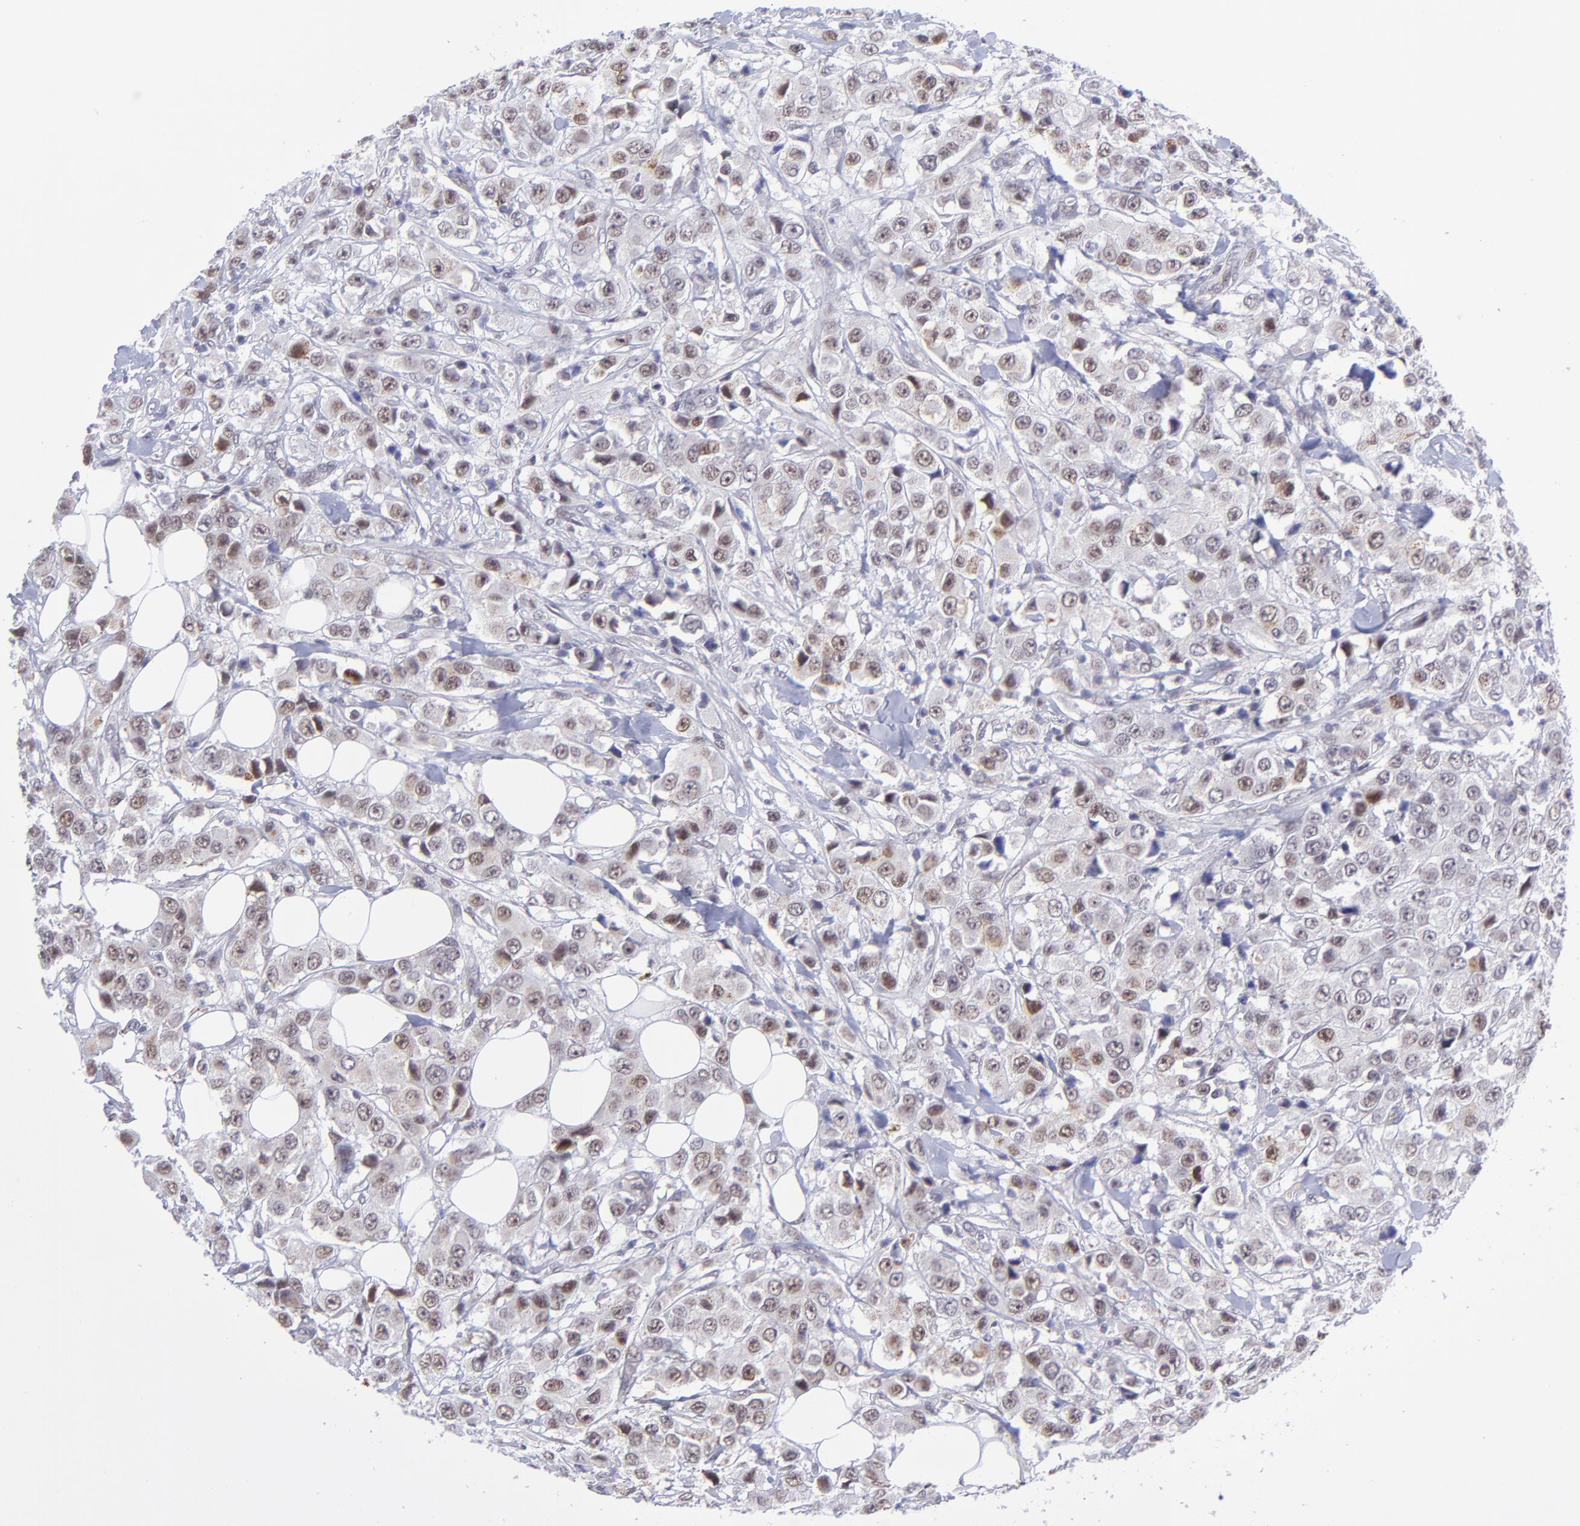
{"staining": {"intensity": "moderate", "quantity": "25%-75%", "location": "nuclear"}, "tissue": "breast cancer", "cell_type": "Tumor cells", "image_type": "cancer", "snomed": [{"axis": "morphology", "description": "Duct carcinoma"}, {"axis": "topography", "description": "Breast"}], "caption": "Tumor cells exhibit moderate nuclear expression in approximately 25%-75% of cells in intraductal carcinoma (breast). The staining was performed using DAB (3,3'-diaminobenzidine) to visualize the protein expression in brown, while the nuclei were stained in blue with hematoxylin (Magnification: 20x).", "gene": "SOX6", "patient": {"sex": "female", "age": 55}}